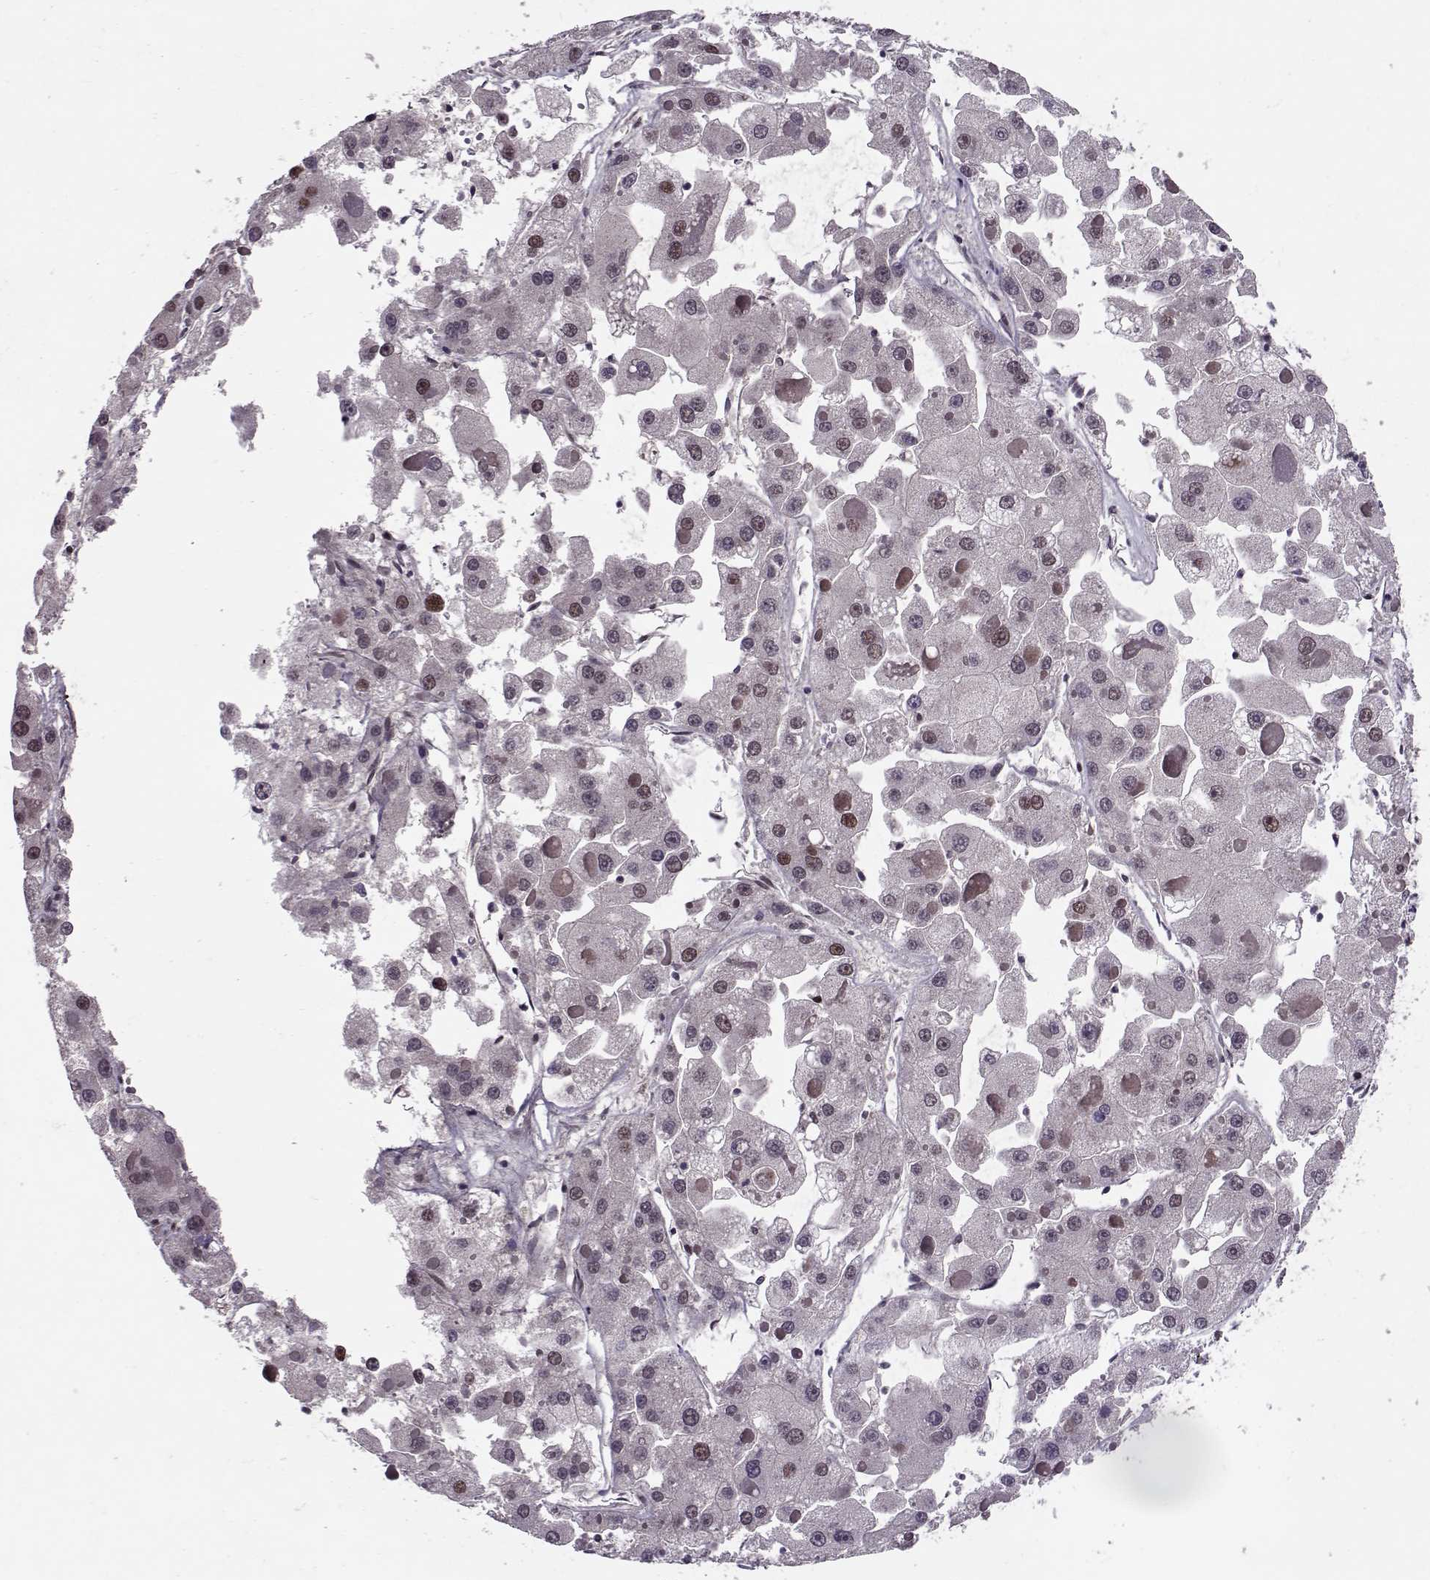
{"staining": {"intensity": "weak", "quantity": "<25%", "location": "nuclear"}, "tissue": "liver cancer", "cell_type": "Tumor cells", "image_type": "cancer", "snomed": [{"axis": "morphology", "description": "Carcinoma, Hepatocellular, NOS"}, {"axis": "topography", "description": "Liver"}], "caption": "Immunohistochemistry image of liver cancer stained for a protein (brown), which shows no expression in tumor cells.", "gene": "CDK4", "patient": {"sex": "female", "age": 73}}